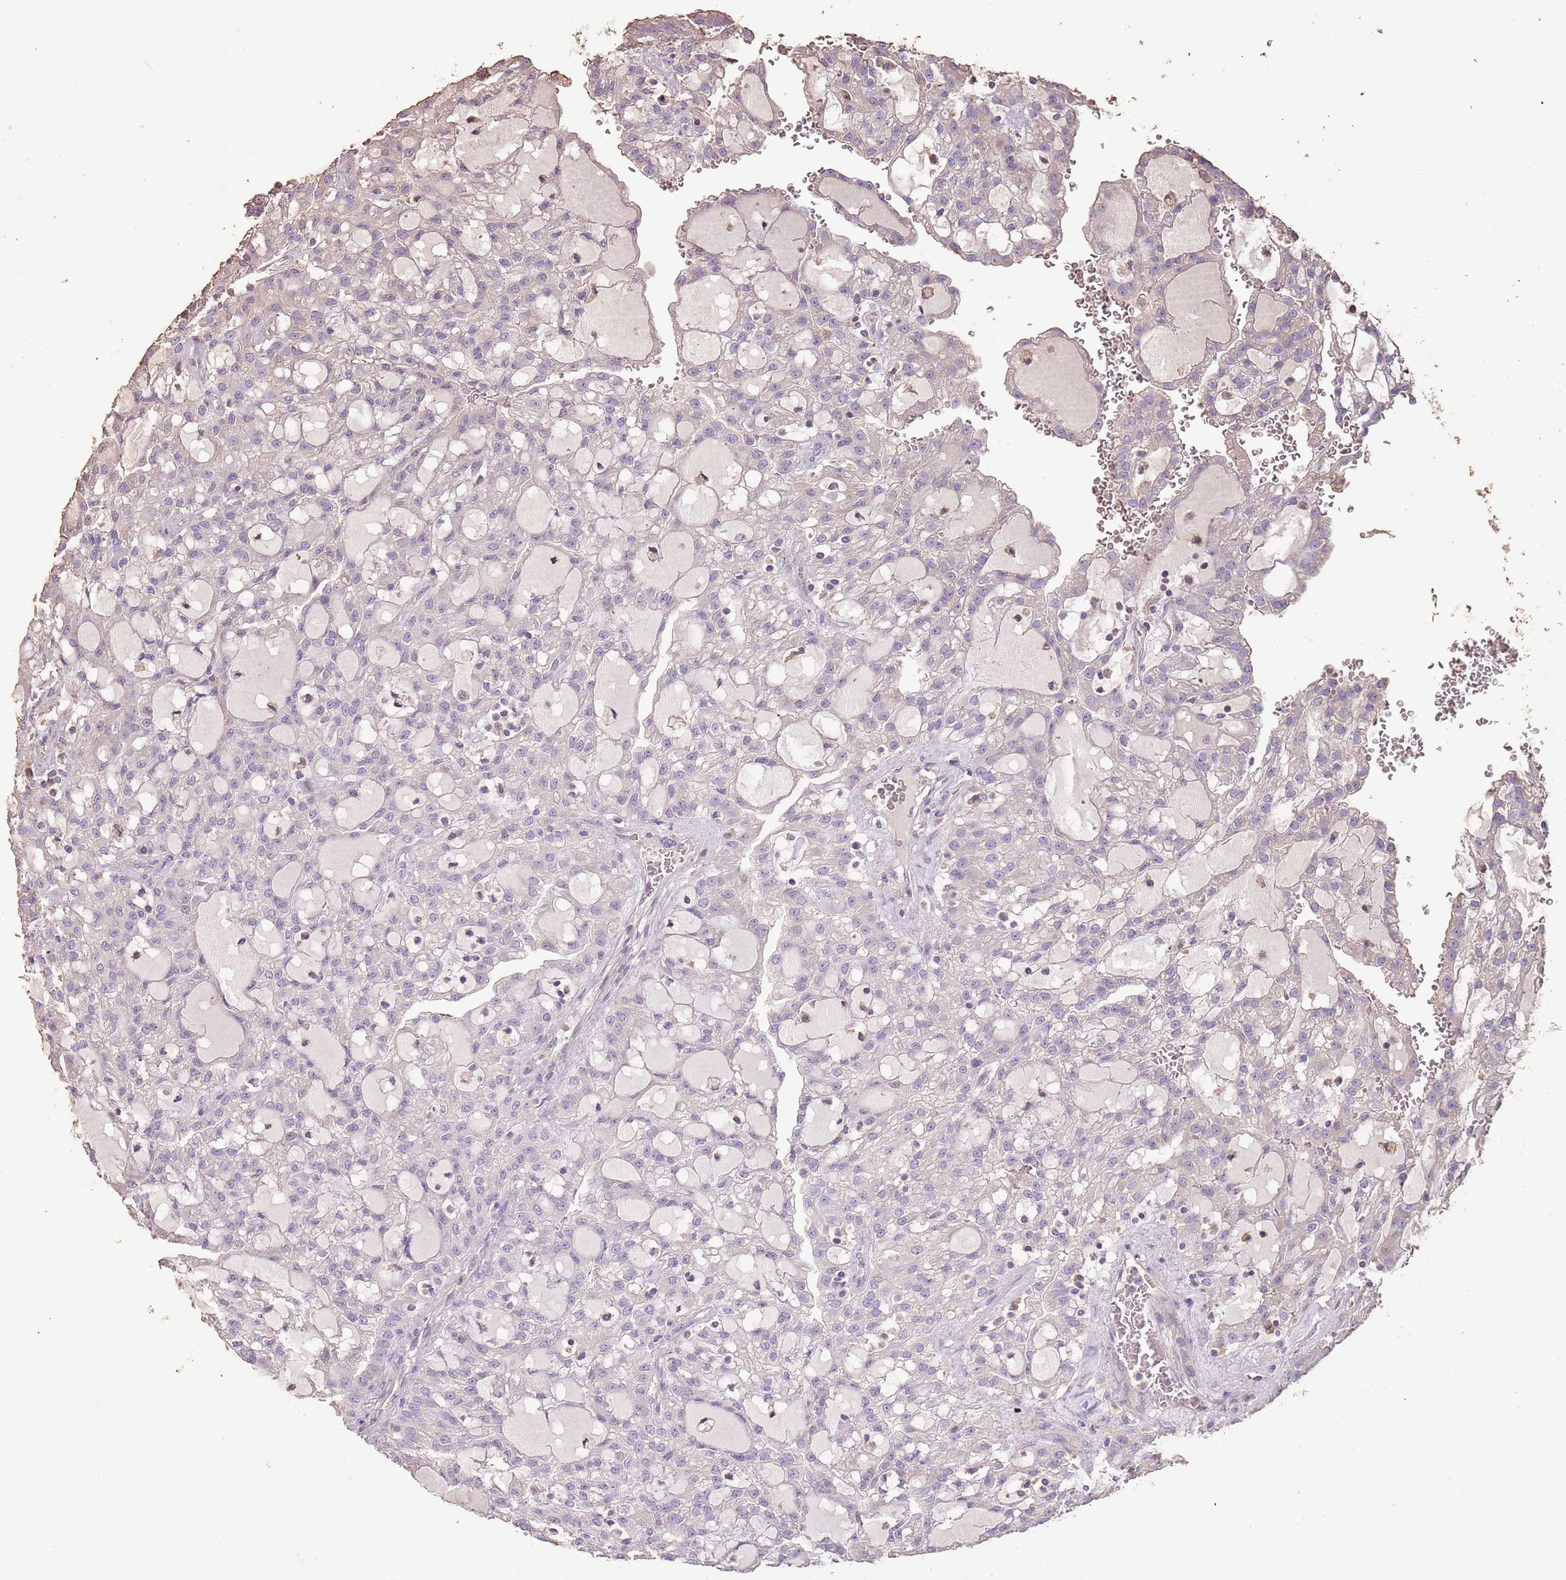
{"staining": {"intensity": "negative", "quantity": "none", "location": "none"}, "tissue": "renal cancer", "cell_type": "Tumor cells", "image_type": "cancer", "snomed": [{"axis": "morphology", "description": "Adenocarcinoma, NOS"}, {"axis": "topography", "description": "Kidney"}], "caption": "Tumor cells show no significant protein positivity in renal adenocarcinoma.", "gene": "FECH", "patient": {"sex": "male", "age": 63}}